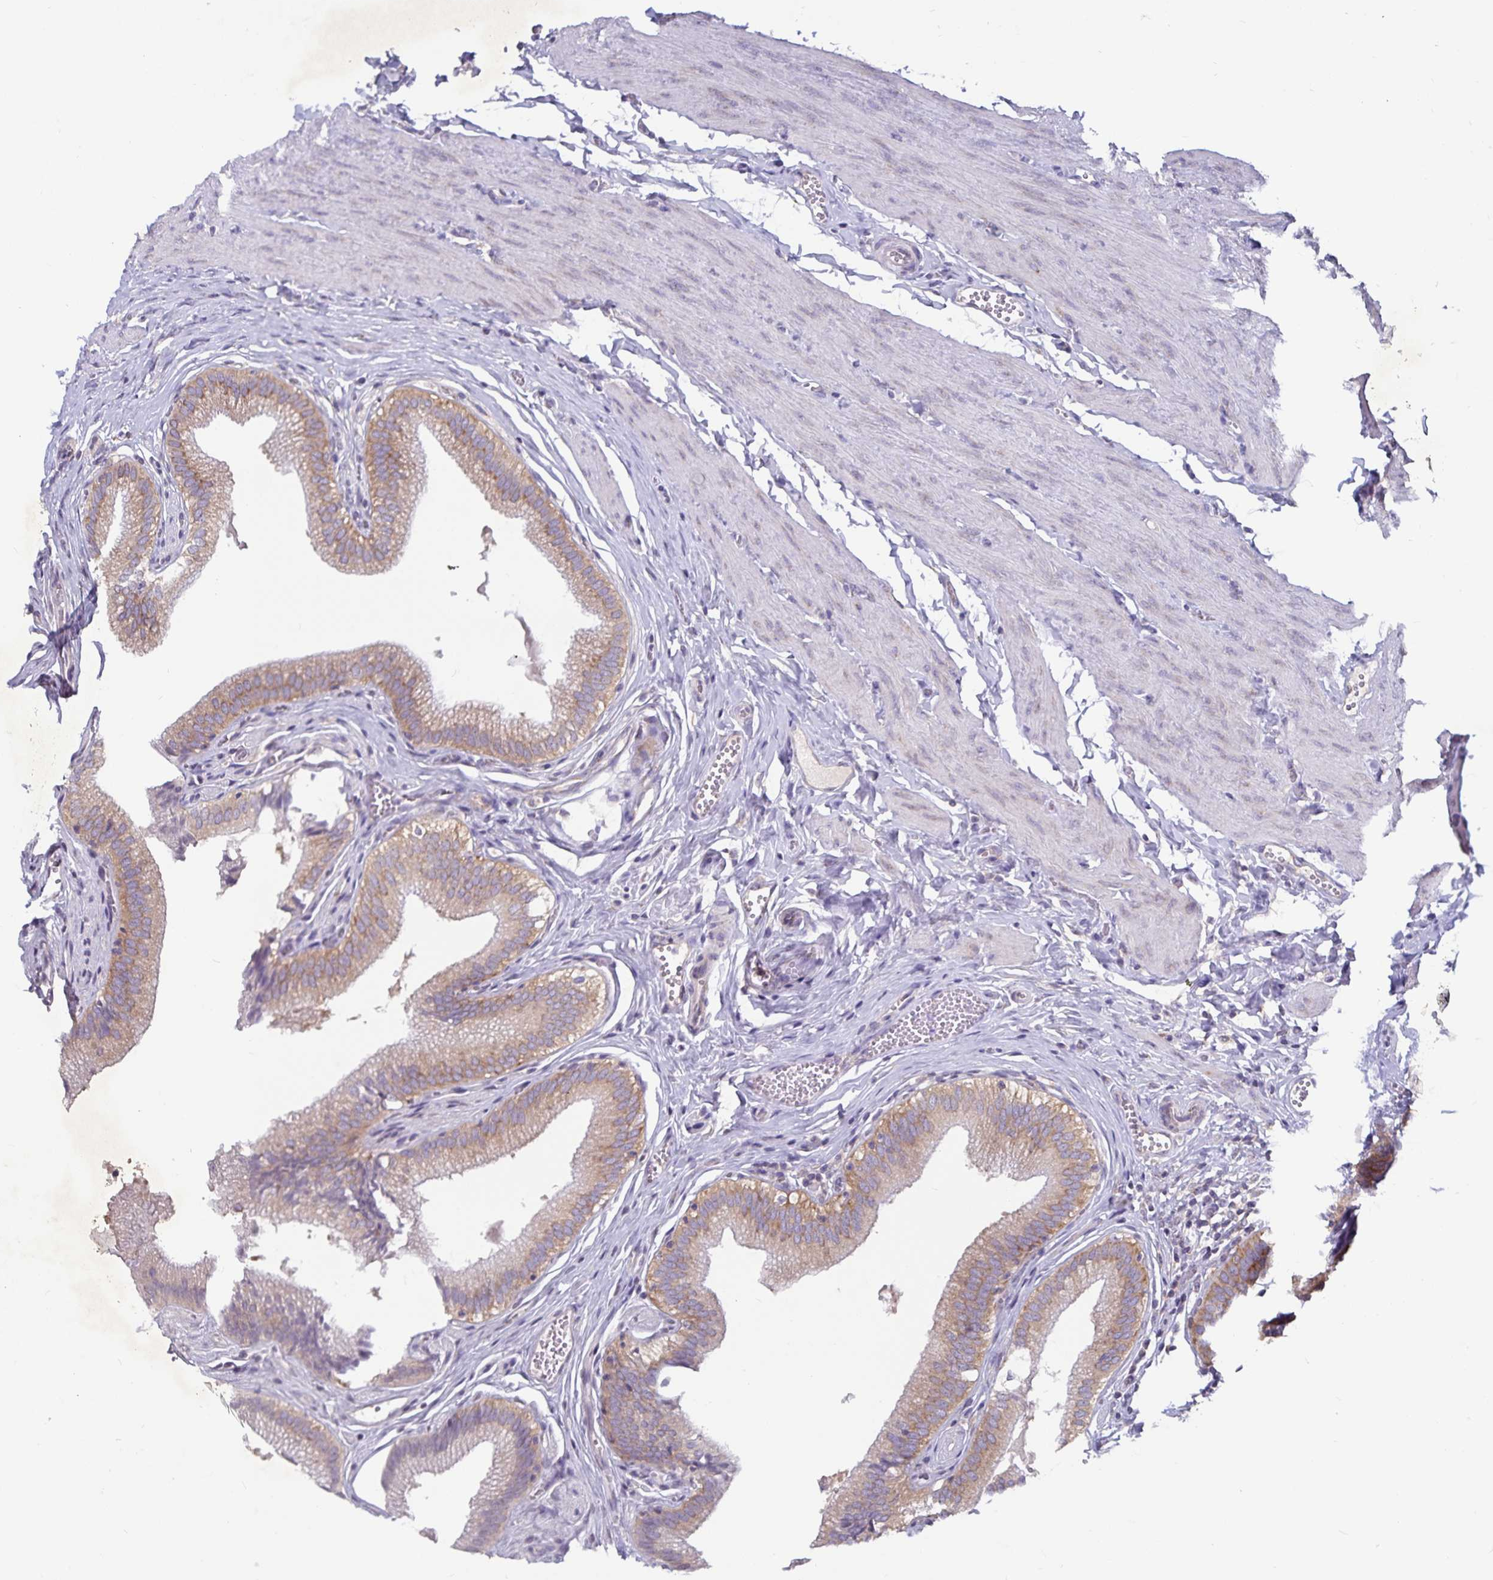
{"staining": {"intensity": "moderate", "quantity": ">75%", "location": "cytoplasmic/membranous"}, "tissue": "gallbladder", "cell_type": "Glandular cells", "image_type": "normal", "snomed": [{"axis": "morphology", "description": "Normal tissue, NOS"}, {"axis": "topography", "description": "Gallbladder"}, {"axis": "topography", "description": "Peripheral nerve tissue"}], "caption": "Protein expression analysis of benign gallbladder shows moderate cytoplasmic/membranous positivity in approximately >75% of glandular cells.", "gene": "FAM120A", "patient": {"sex": "male", "age": 17}}